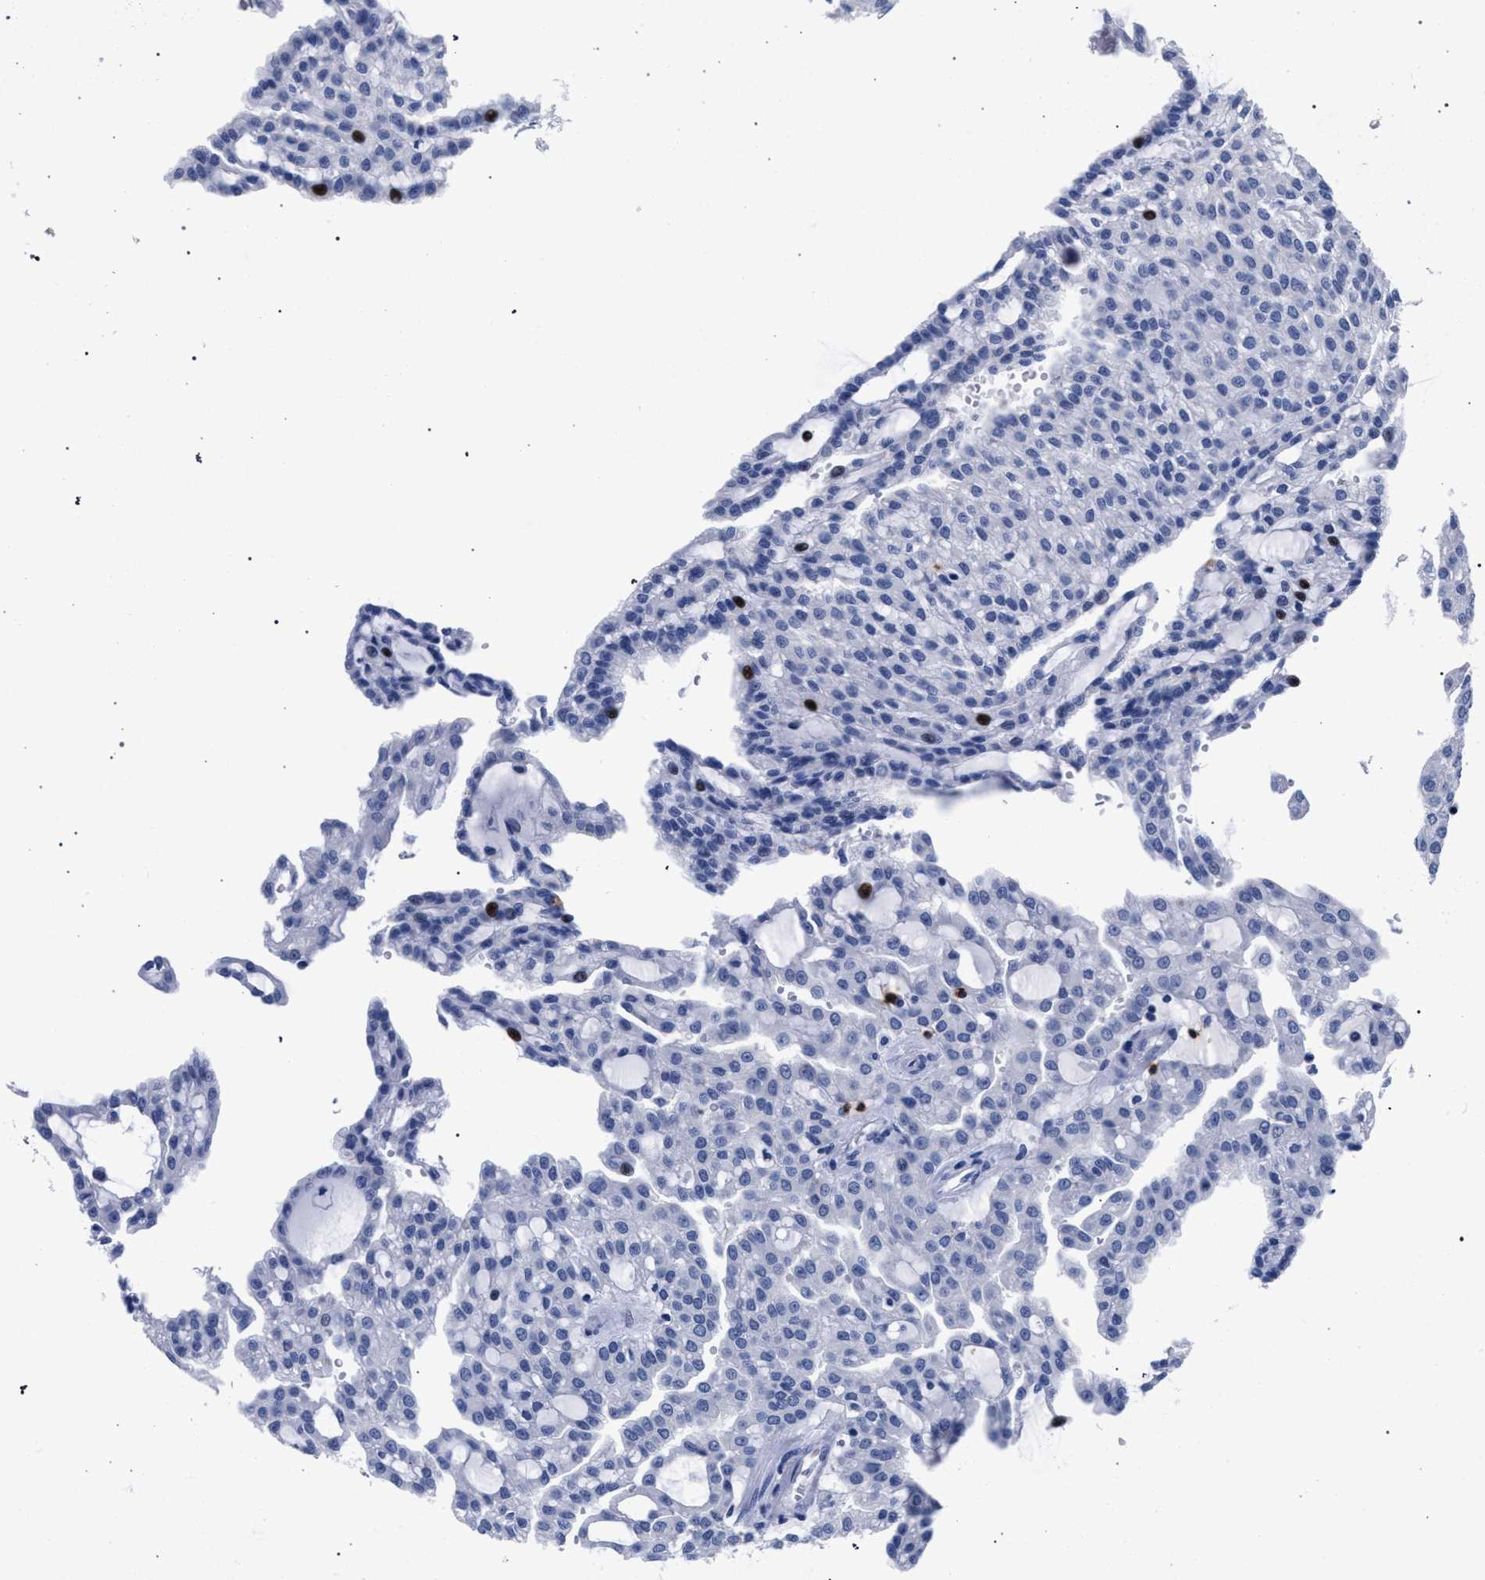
{"staining": {"intensity": "strong", "quantity": "<25%", "location": "nuclear"}, "tissue": "renal cancer", "cell_type": "Tumor cells", "image_type": "cancer", "snomed": [{"axis": "morphology", "description": "Adenocarcinoma, NOS"}, {"axis": "topography", "description": "Kidney"}], "caption": "This photomicrograph displays IHC staining of adenocarcinoma (renal), with medium strong nuclear expression in about <25% of tumor cells.", "gene": "KLRK1", "patient": {"sex": "male", "age": 63}}